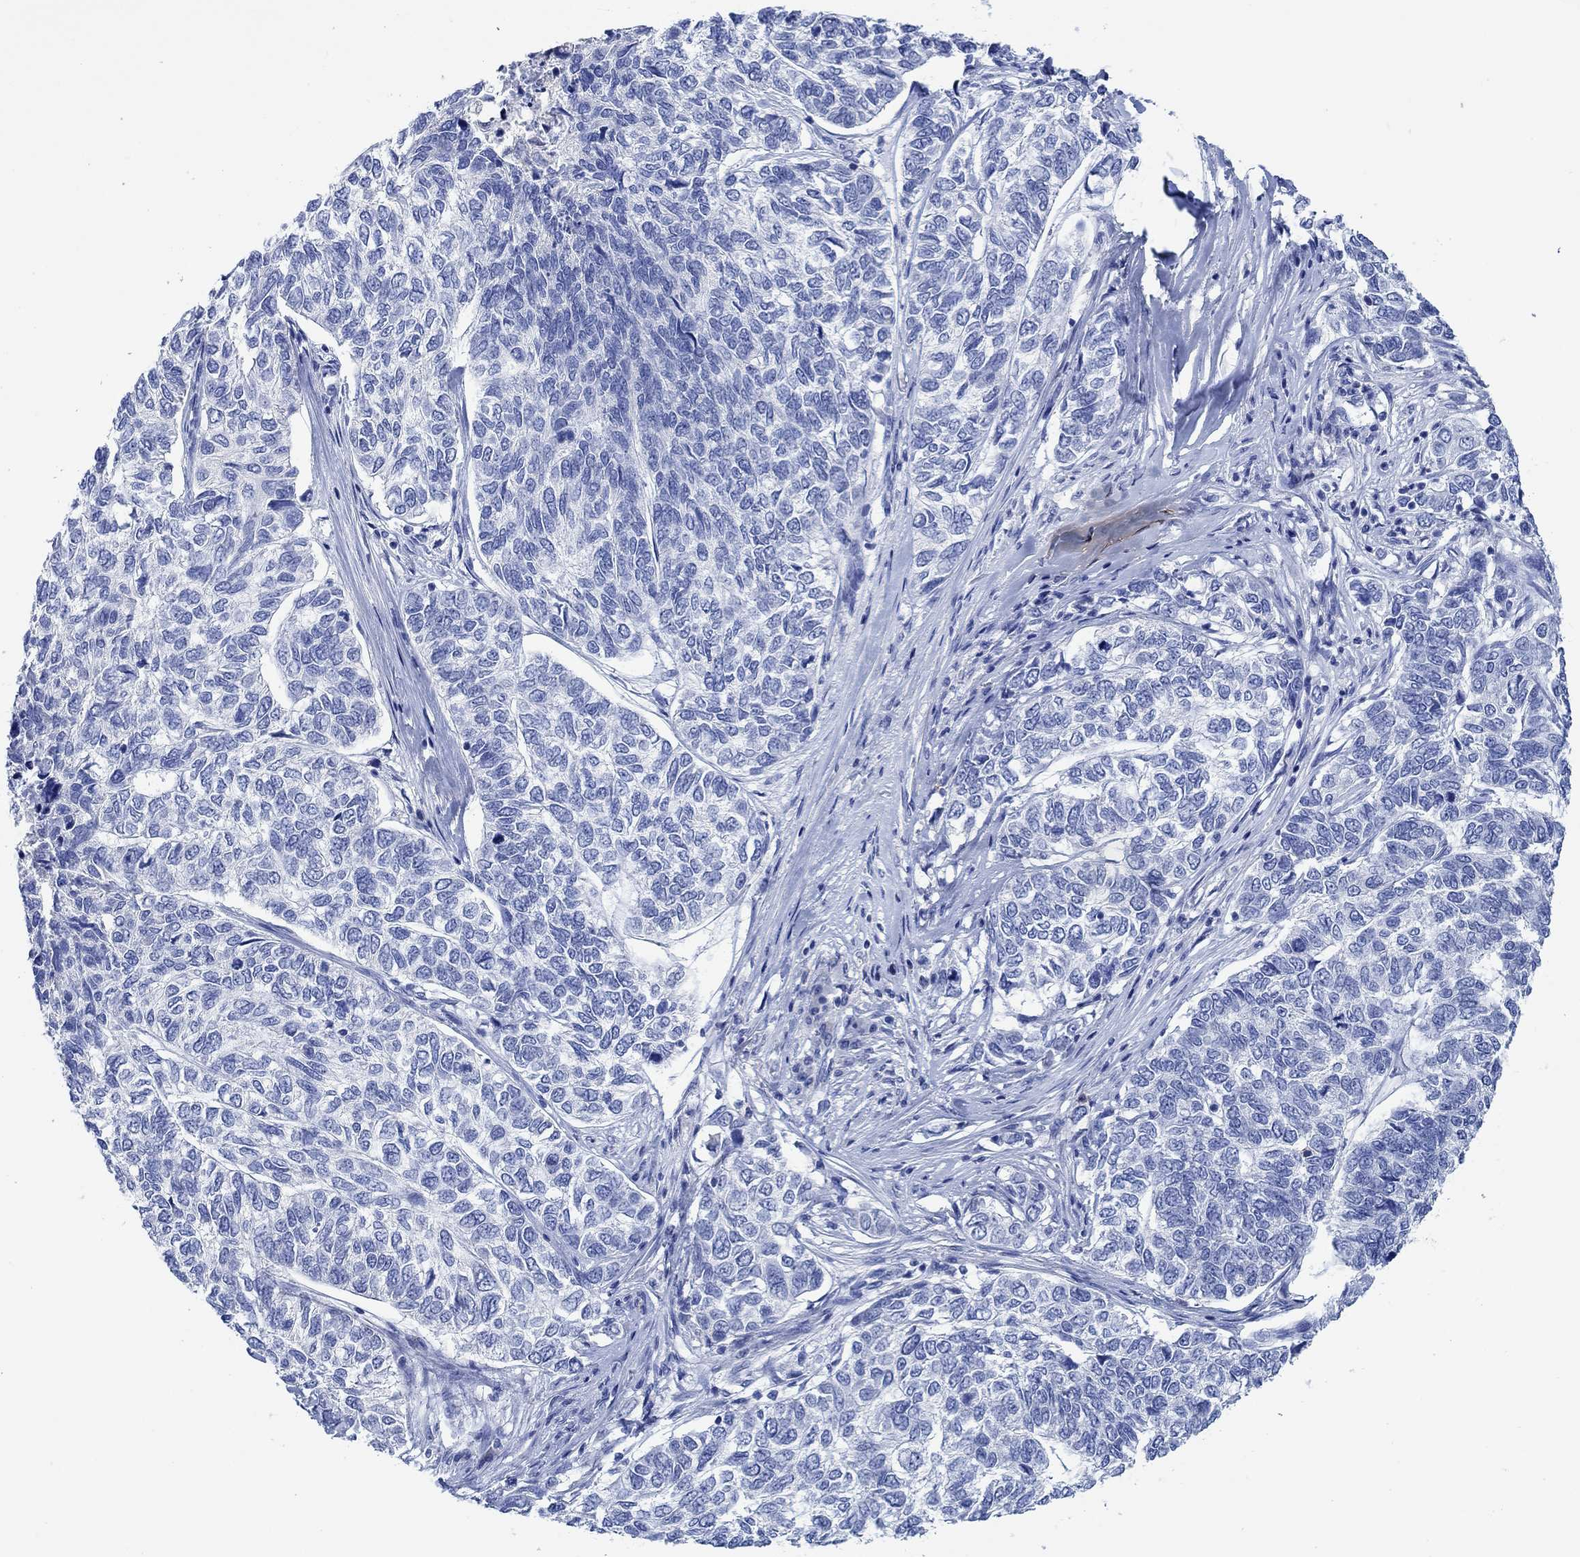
{"staining": {"intensity": "negative", "quantity": "none", "location": "none"}, "tissue": "skin cancer", "cell_type": "Tumor cells", "image_type": "cancer", "snomed": [{"axis": "morphology", "description": "Basal cell carcinoma"}, {"axis": "topography", "description": "Skin"}], "caption": "High power microscopy photomicrograph of an immunohistochemistry image of skin cancer, revealing no significant positivity in tumor cells.", "gene": "PPP1R17", "patient": {"sex": "female", "age": 65}}